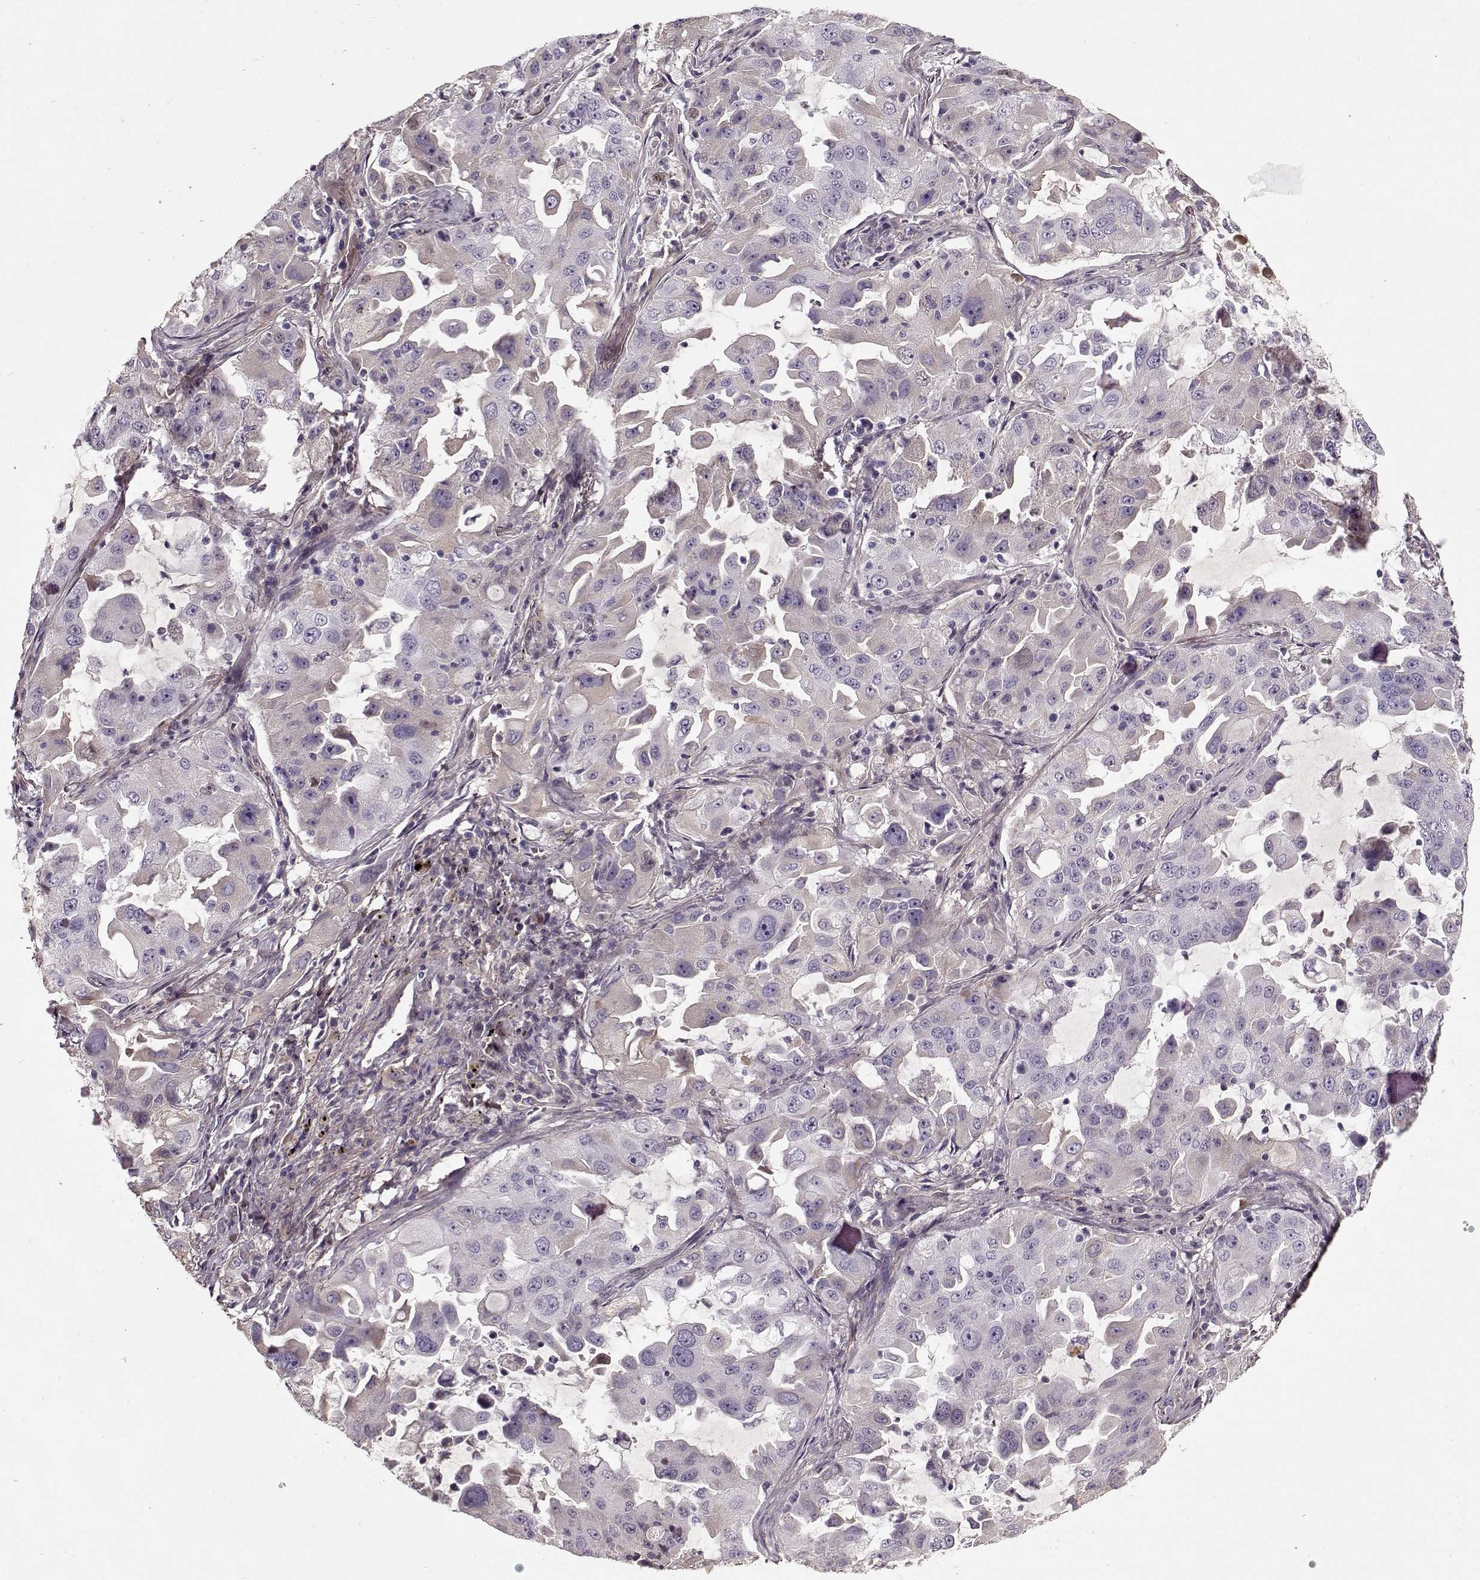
{"staining": {"intensity": "negative", "quantity": "none", "location": "none"}, "tissue": "lung cancer", "cell_type": "Tumor cells", "image_type": "cancer", "snomed": [{"axis": "morphology", "description": "Adenocarcinoma, NOS"}, {"axis": "topography", "description": "Lung"}], "caption": "This image is of adenocarcinoma (lung) stained with immunohistochemistry to label a protein in brown with the nuclei are counter-stained blue. There is no expression in tumor cells.", "gene": "LUM", "patient": {"sex": "female", "age": 61}}